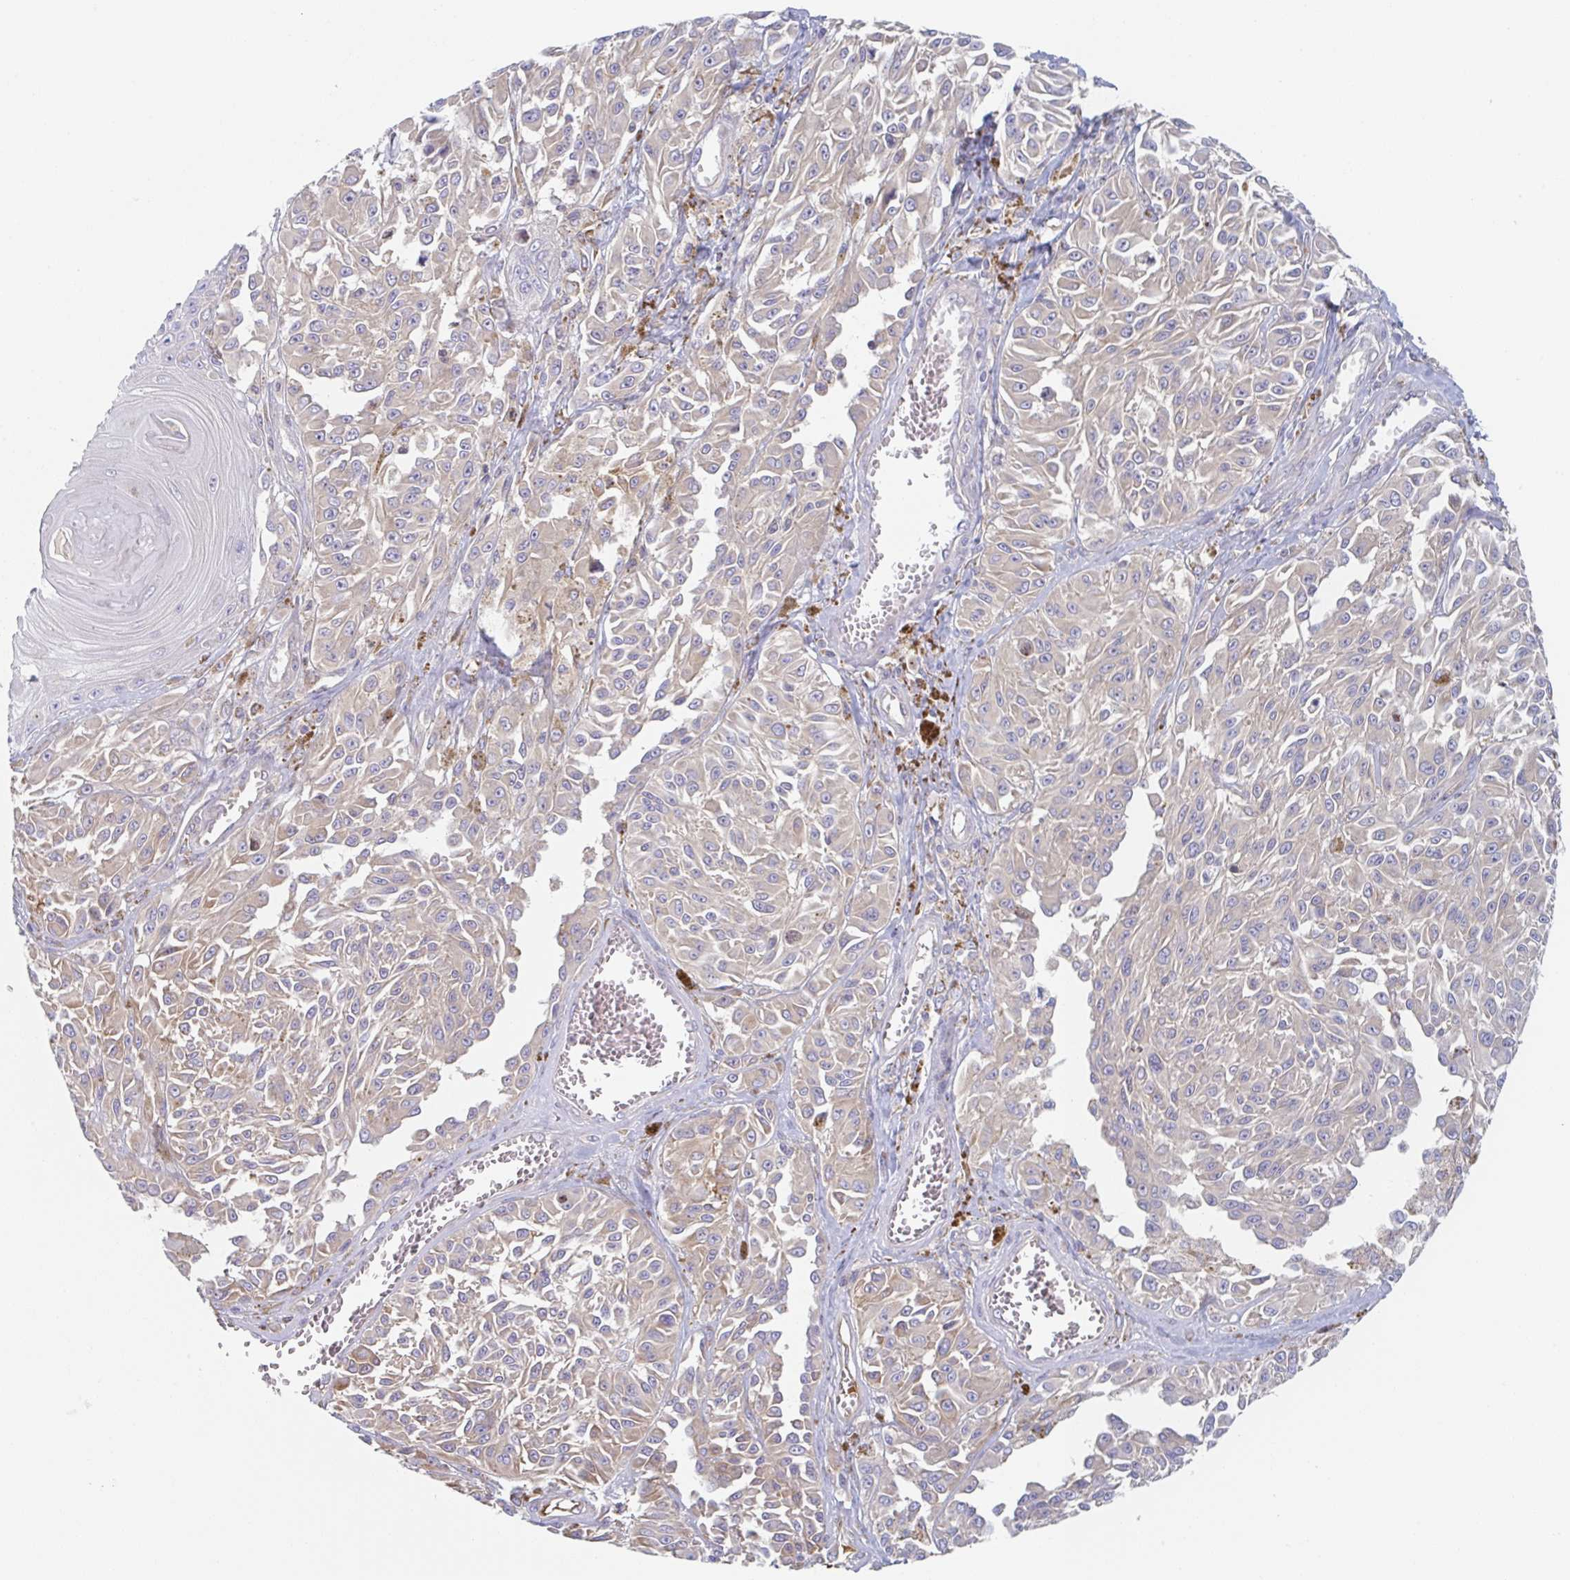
{"staining": {"intensity": "weak", "quantity": "25%-75%", "location": "cytoplasmic/membranous"}, "tissue": "melanoma", "cell_type": "Tumor cells", "image_type": "cancer", "snomed": [{"axis": "morphology", "description": "Malignant melanoma, NOS"}, {"axis": "topography", "description": "Skin"}], "caption": "An IHC image of neoplastic tissue is shown. Protein staining in brown highlights weak cytoplasmic/membranous positivity in malignant melanoma within tumor cells. (IHC, brightfield microscopy, high magnification).", "gene": "AMPD2", "patient": {"sex": "male", "age": 94}}